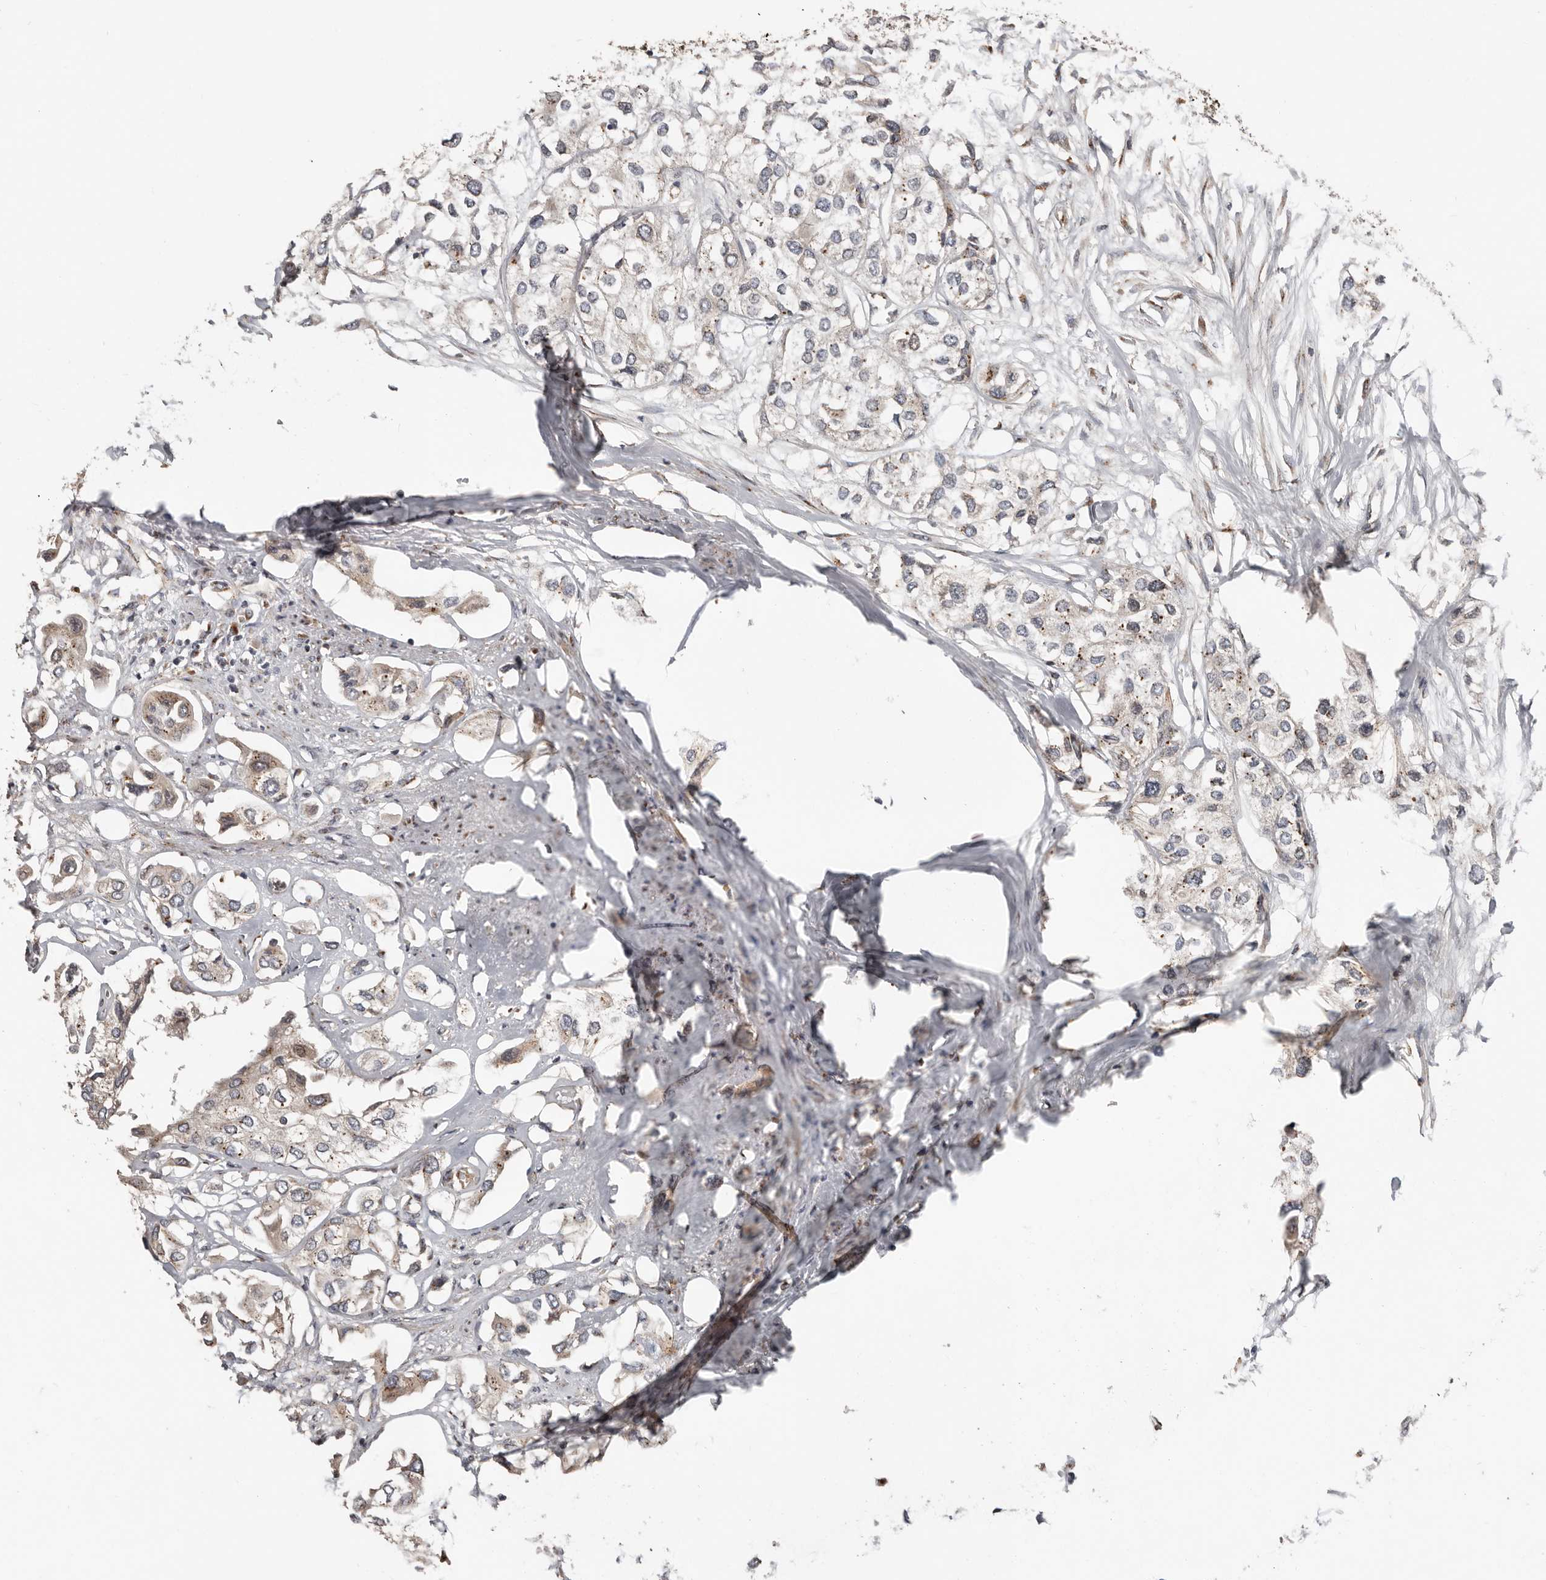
{"staining": {"intensity": "weak", "quantity": "<25%", "location": "cytoplasmic/membranous"}, "tissue": "urothelial cancer", "cell_type": "Tumor cells", "image_type": "cancer", "snomed": [{"axis": "morphology", "description": "Urothelial carcinoma, High grade"}, {"axis": "topography", "description": "Urinary bladder"}], "caption": "The photomicrograph displays no significant expression in tumor cells of urothelial carcinoma (high-grade).", "gene": "COG1", "patient": {"sex": "male", "age": 64}}